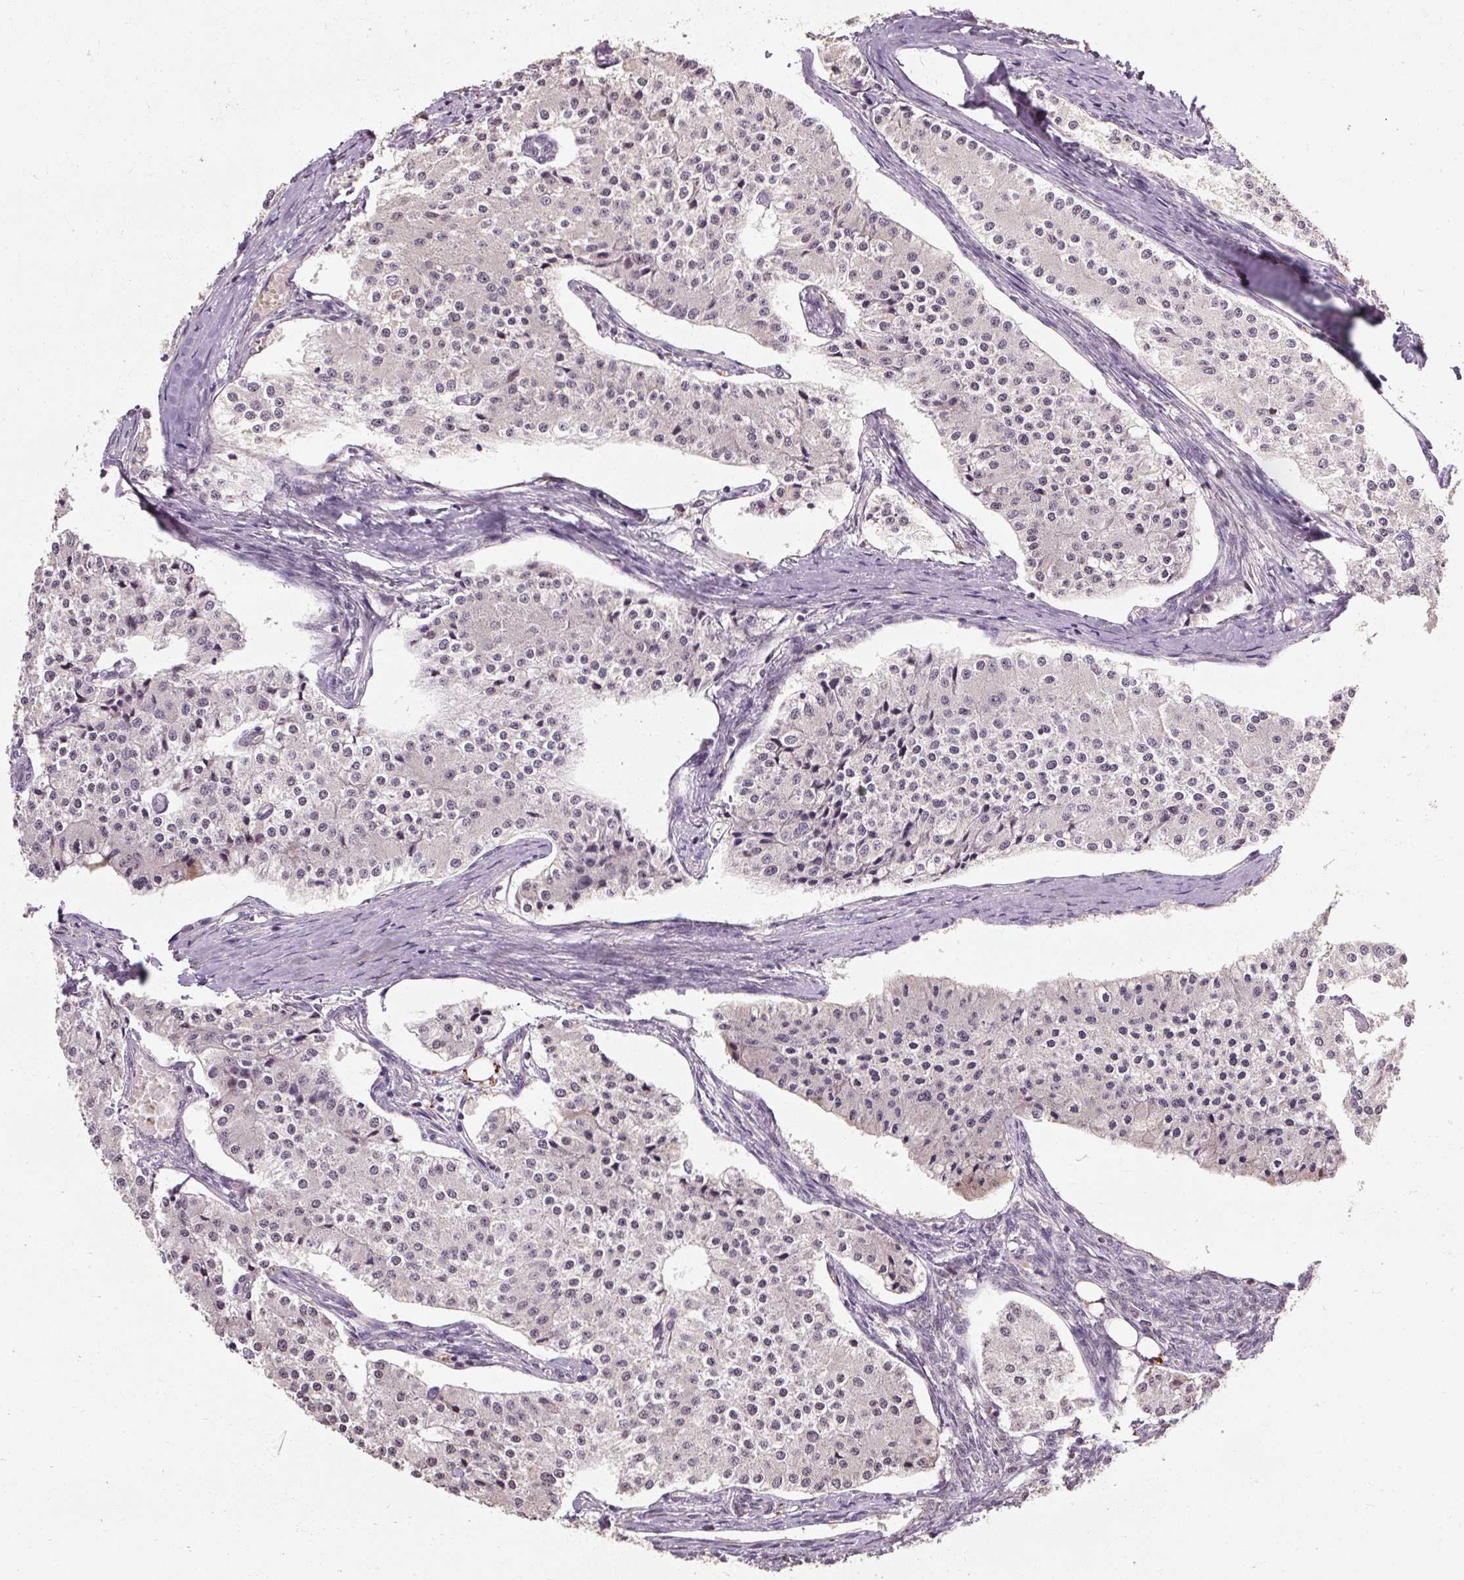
{"staining": {"intensity": "negative", "quantity": "none", "location": "none"}, "tissue": "carcinoid", "cell_type": "Tumor cells", "image_type": "cancer", "snomed": [{"axis": "morphology", "description": "Carcinoid, malignant, NOS"}, {"axis": "topography", "description": "Colon"}], "caption": "This photomicrograph is of malignant carcinoid stained with immunohistochemistry to label a protein in brown with the nuclei are counter-stained blue. There is no expression in tumor cells.", "gene": "CFAP65", "patient": {"sex": "female", "age": 52}}